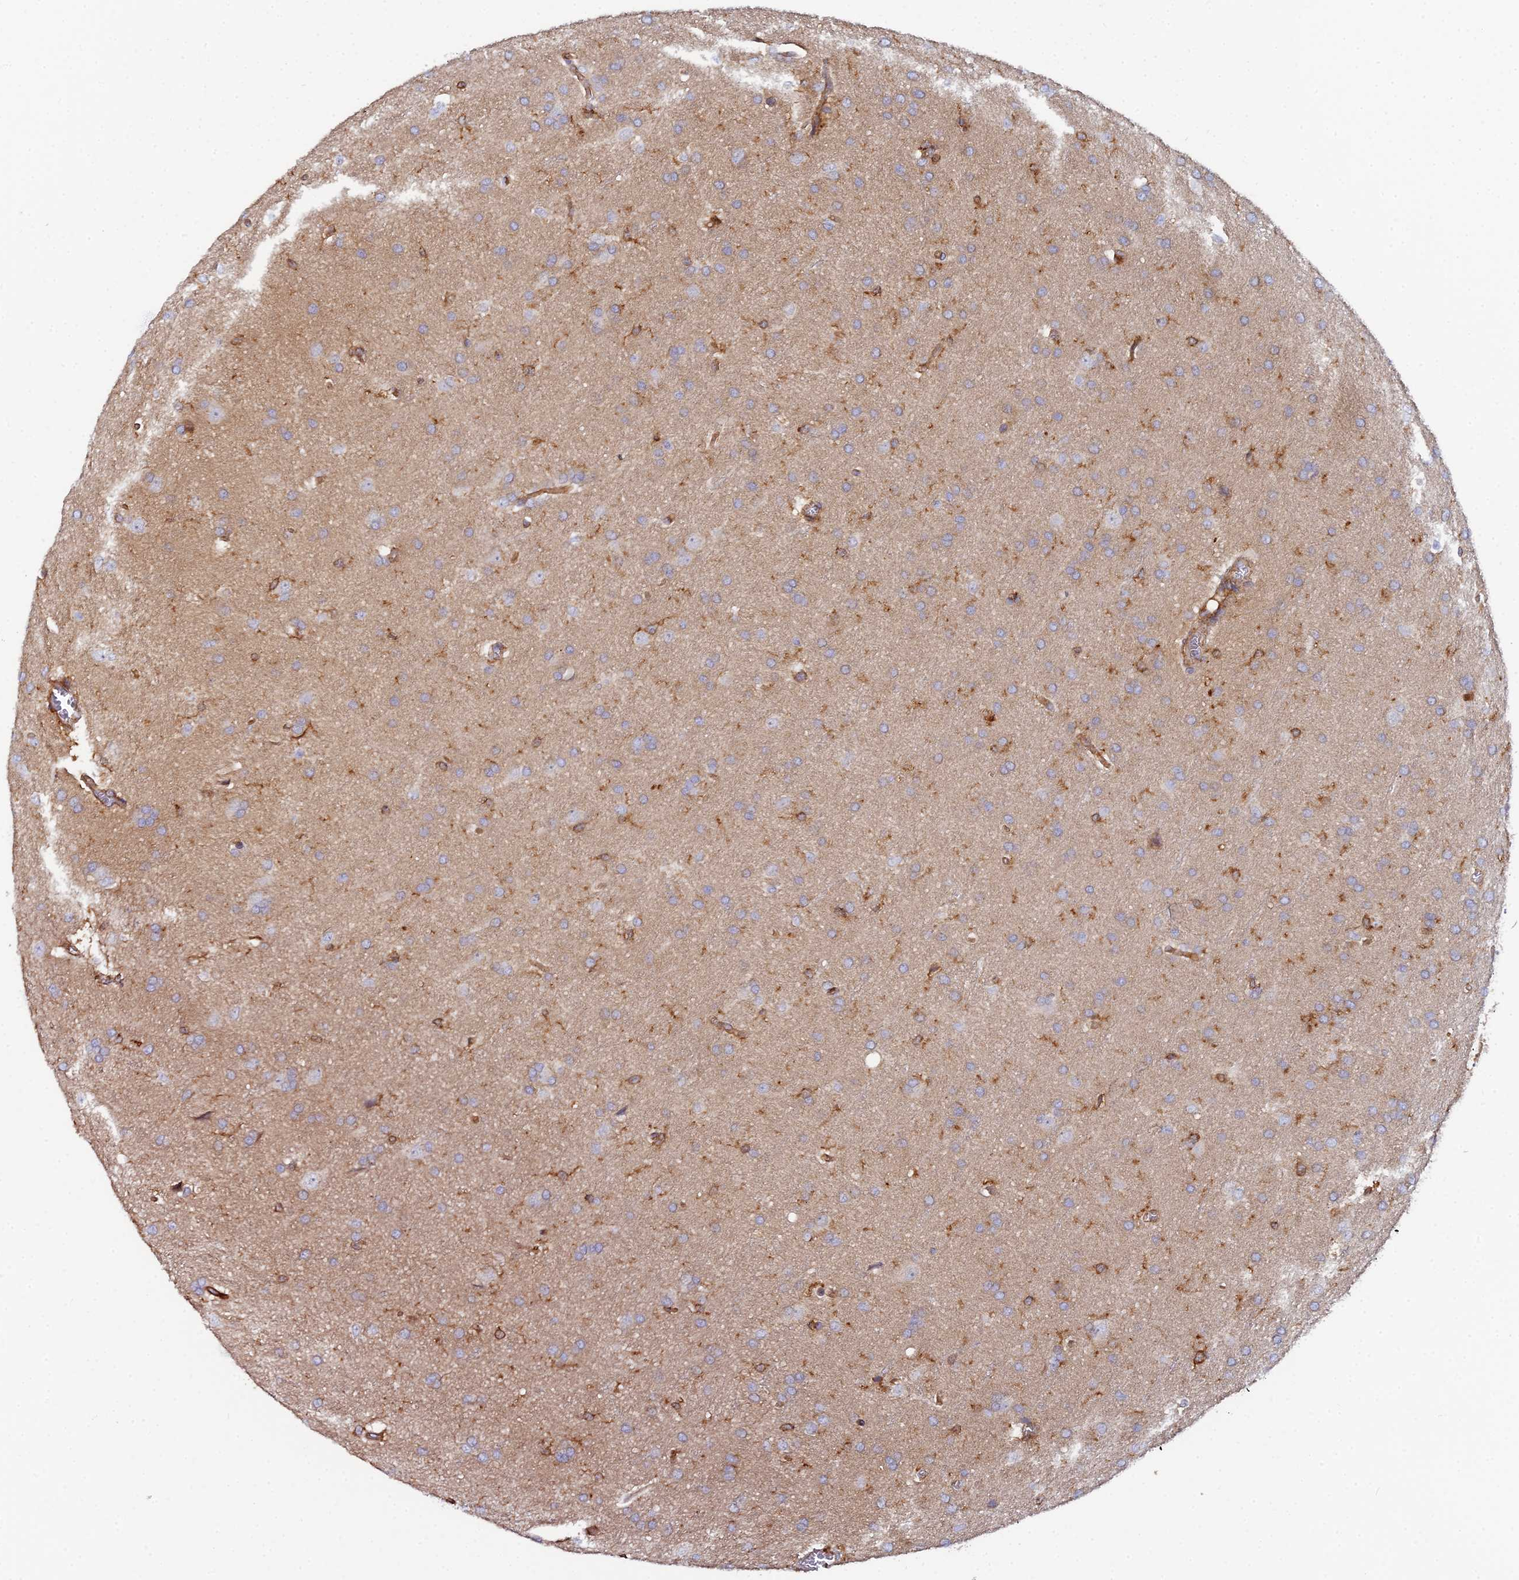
{"staining": {"intensity": "weak", "quantity": ">75%", "location": "cytoplasmic/membranous"}, "tissue": "glioma", "cell_type": "Tumor cells", "image_type": "cancer", "snomed": [{"axis": "morphology", "description": "Glioma, malignant, Low grade"}, {"axis": "topography", "description": "Brain"}], "caption": "Malignant low-grade glioma was stained to show a protein in brown. There is low levels of weak cytoplasmic/membranous staining in approximately >75% of tumor cells.", "gene": "GNG5B", "patient": {"sex": "female", "age": 32}}